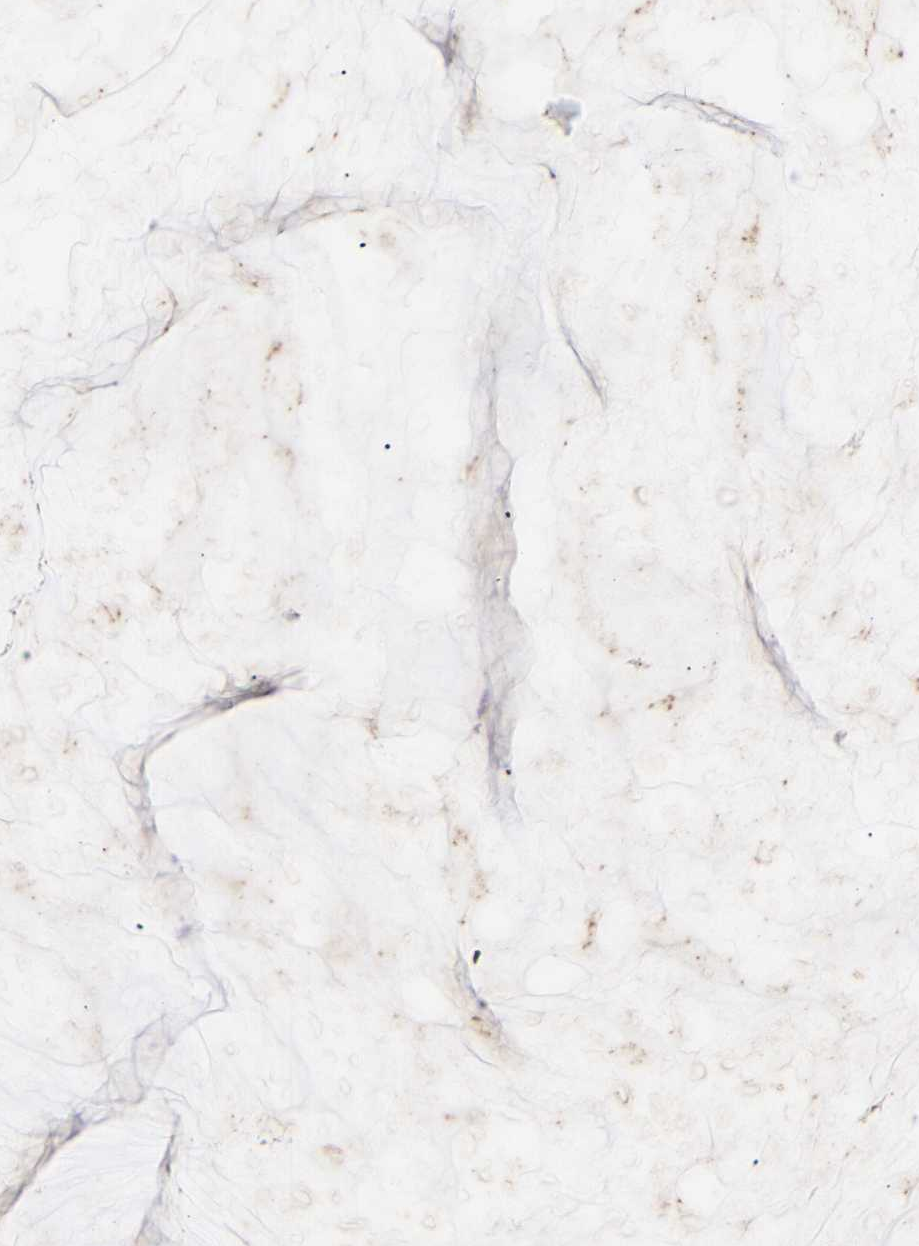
{"staining": {"intensity": "strong", "quantity": ">75%", "location": "cytoplasmic/membranous"}, "tissue": "ovarian cancer", "cell_type": "Tumor cells", "image_type": "cancer", "snomed": [{"axis": "morphology", "description": "Cystadenocarcinoma, mucinous, NOS"}, {"axis": "topography", "description": "Ovary"}], "caption": "An image of human ovarian cancer (mucinous cystadenocarcinoma) stained for a protein reveals strong cytoplasmic/membranous brown staining in tumor cells. (IHC, brightfield microscopy, high magnification).", "gene": "EIF2S1", "patient": {"sex": "female", "age": 39}}